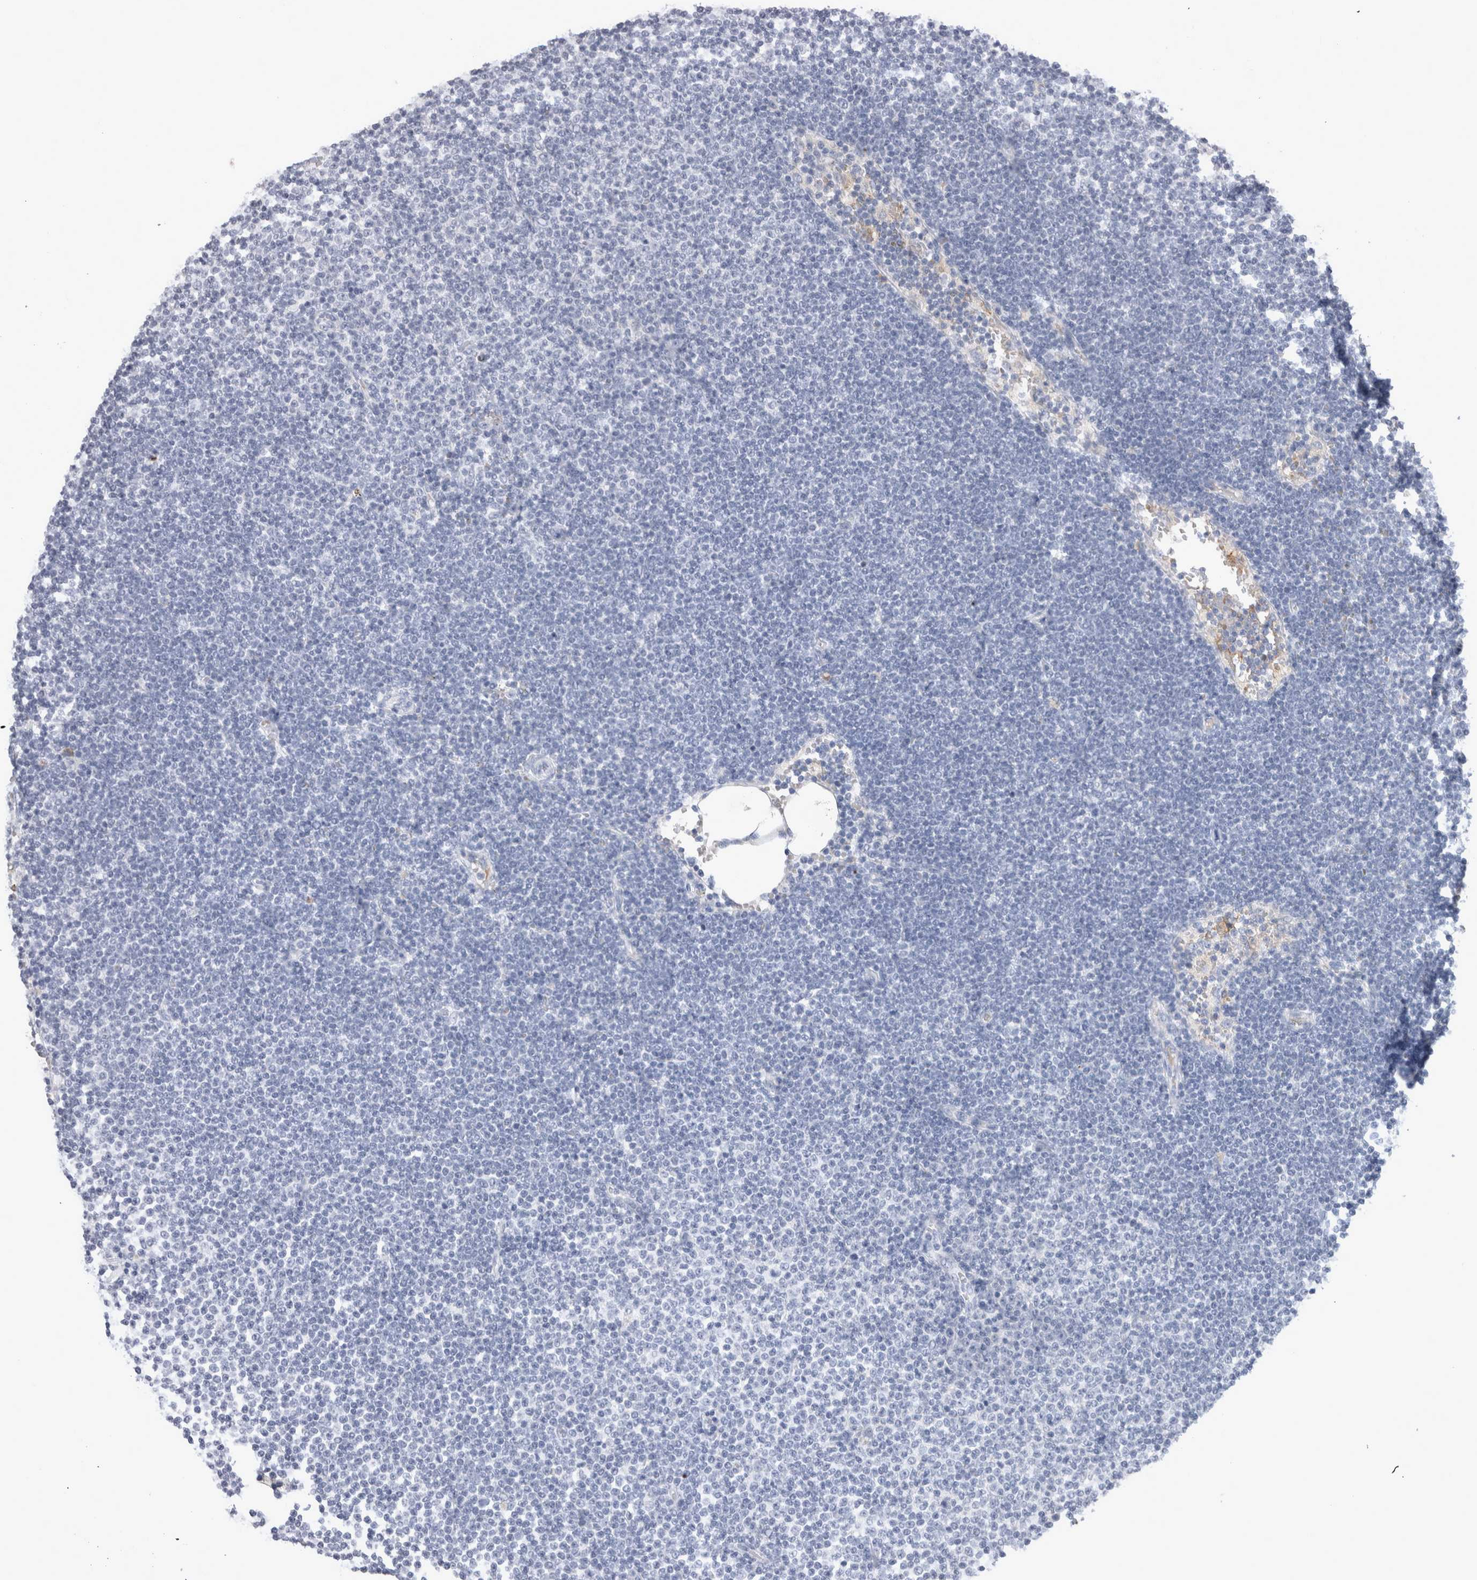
{"staining": {"intensity": "negative", "quantity": "none", "location": "none"}, "tissue": "lymphoma", "cell_type": "Tumor cells", "image_type": "cancer", "snomed": [{"axis": "morphology", "description": "Malignant lymphoma, non-Hodgkin's type, Low grade"}, {"axis": "topography", "description": "Lymph node"}], "caption": "Tumor cells are negative for brown protein staining in malignant lymphoma, non-Hodgkin's type (low-grade).", "gene": "CA1", "patient": {"sex": "female", "age": 53}}